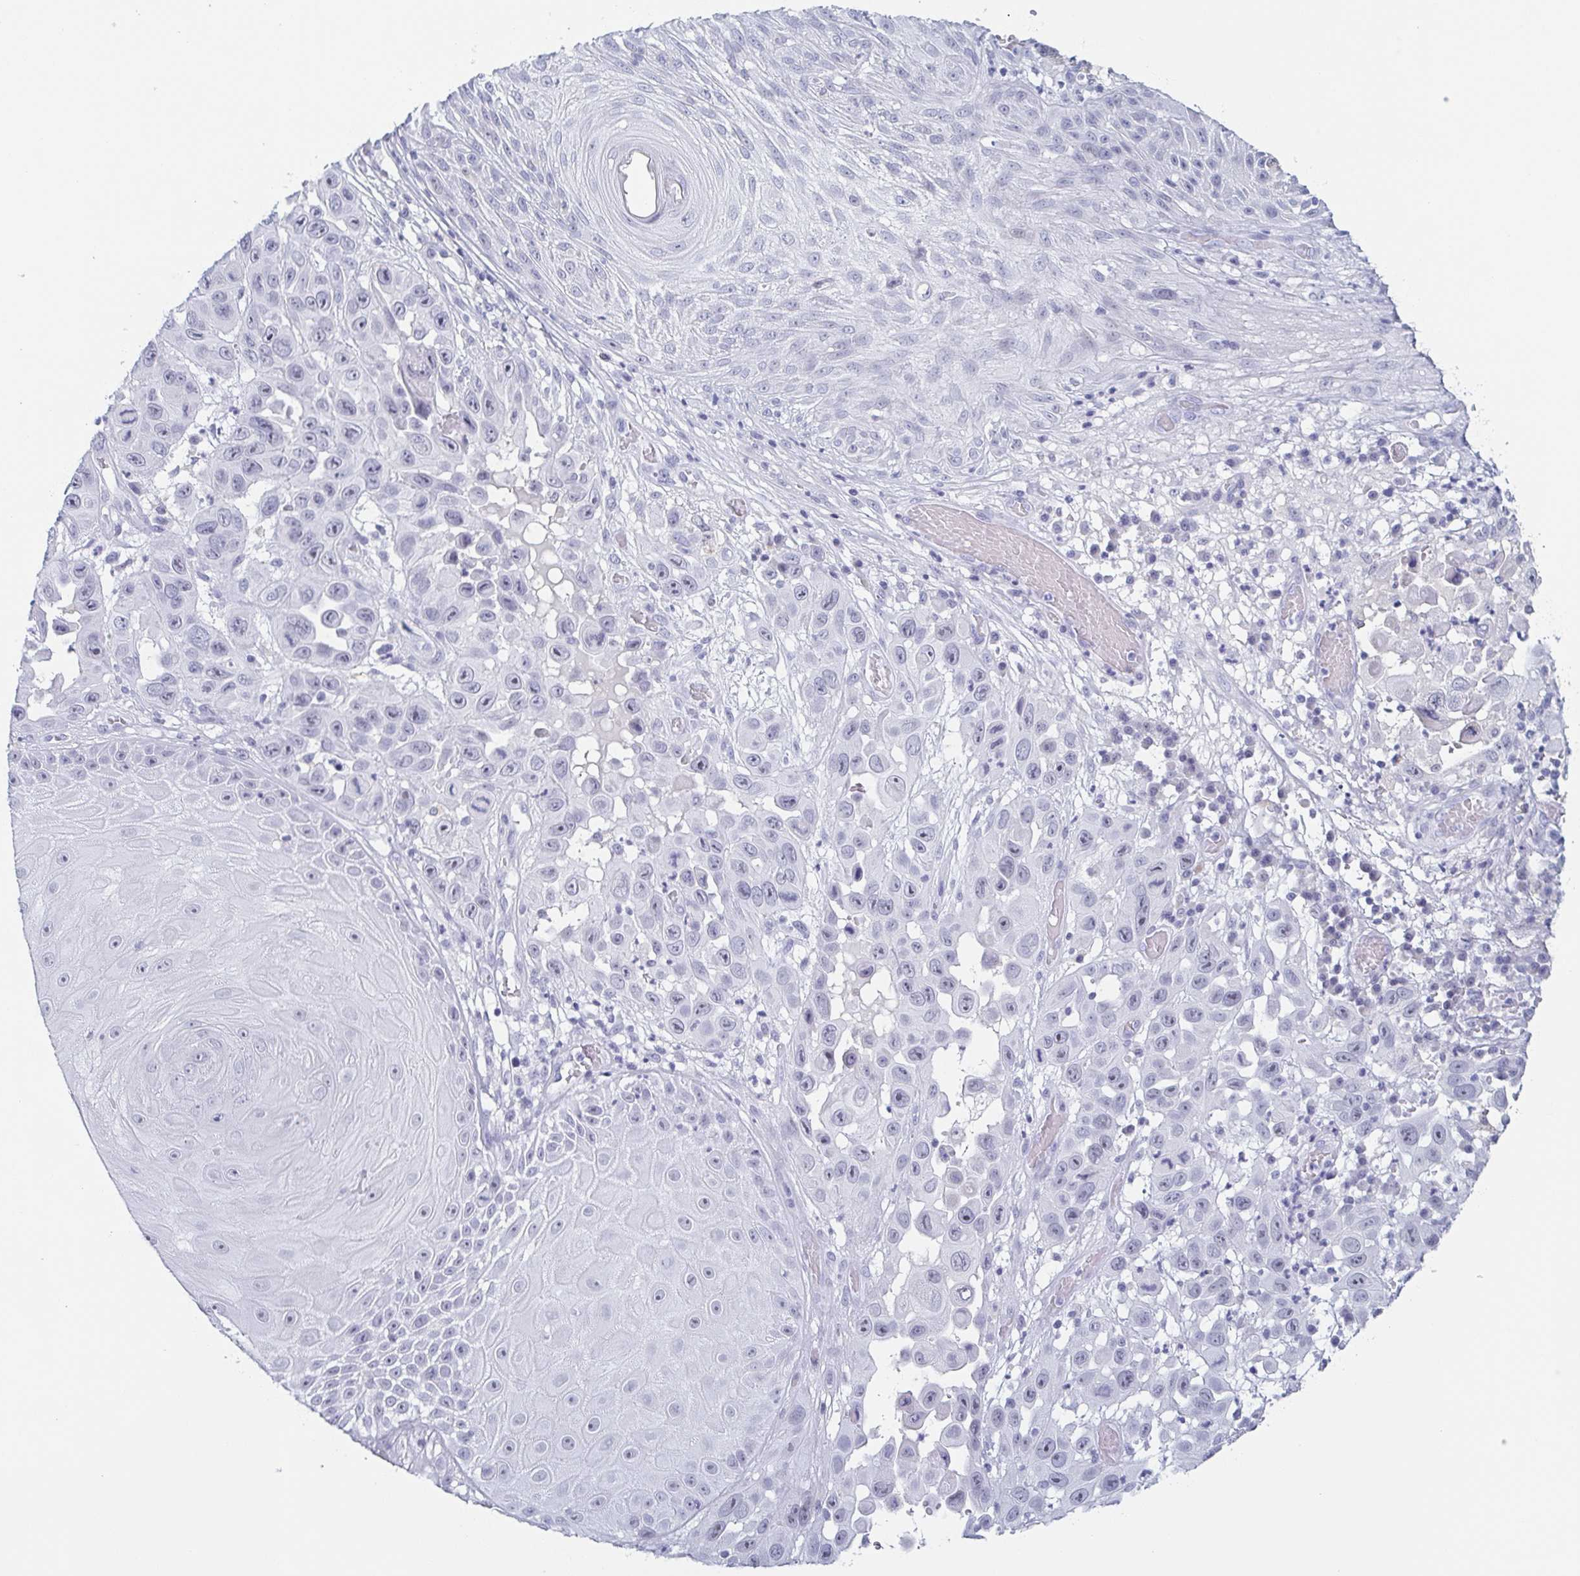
{"staining": {"intensity": "negative", "quantity": "none", "location": "none"}, "tissue": "skin cancer", "cell_type": "Tumor cells", "image_type": "cancer", "snomed": [{"axis": "morphology", "description": "Squamous cell carcinoma, NOS"}, {"axis": "topography", "description": "Skin"}], "caption": "Skin cancer (squamous cell carcinoma) stained for a protein using IHC reveals no expression tumor cells.", "gene": "REG4", "patient": {"sex": "male", "age": 81}}